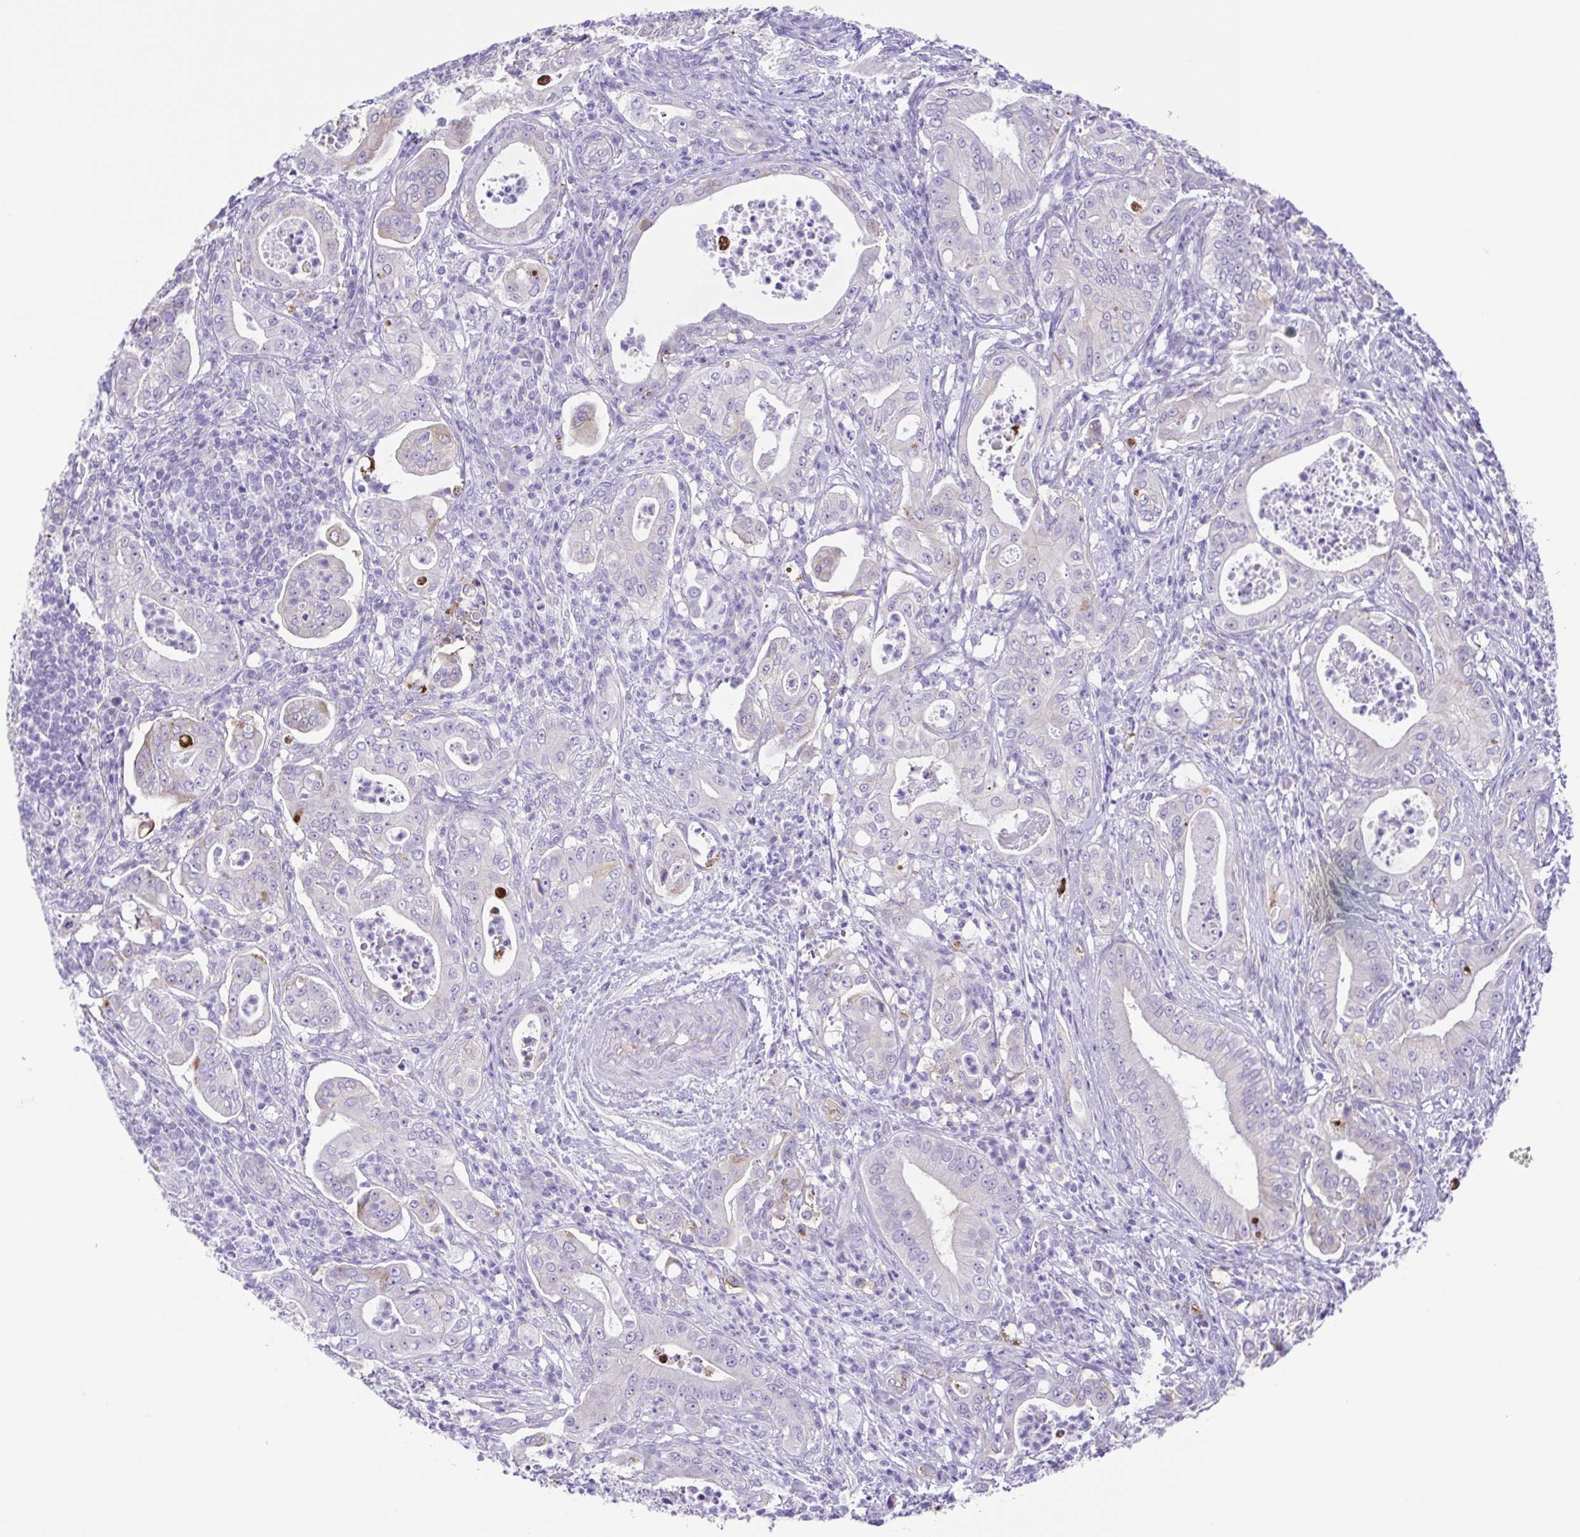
{"staining": {"intensity": "negative", "quantity": "none", "location": "none"}, "tissue": "pancreatic cancer", "cell_type": "Tumor cells", "image_type": "cancer", "snomed": [{"axis": "morphology", "description": "Adenocarcinoma, NOS"}, {"axis": "topography", "description": "Pancreas"}], "caption": "Micrograph shows no significant protein positivity in tumor cells of pancreatic cancer. The staining is performed using DAB (3,3'-diaminobenzidine) brown chromogen with nuclei counter-stained in using hematoxylin.", "gene": "DCLK2", "patient": {"sex": "male", "age": 71}}